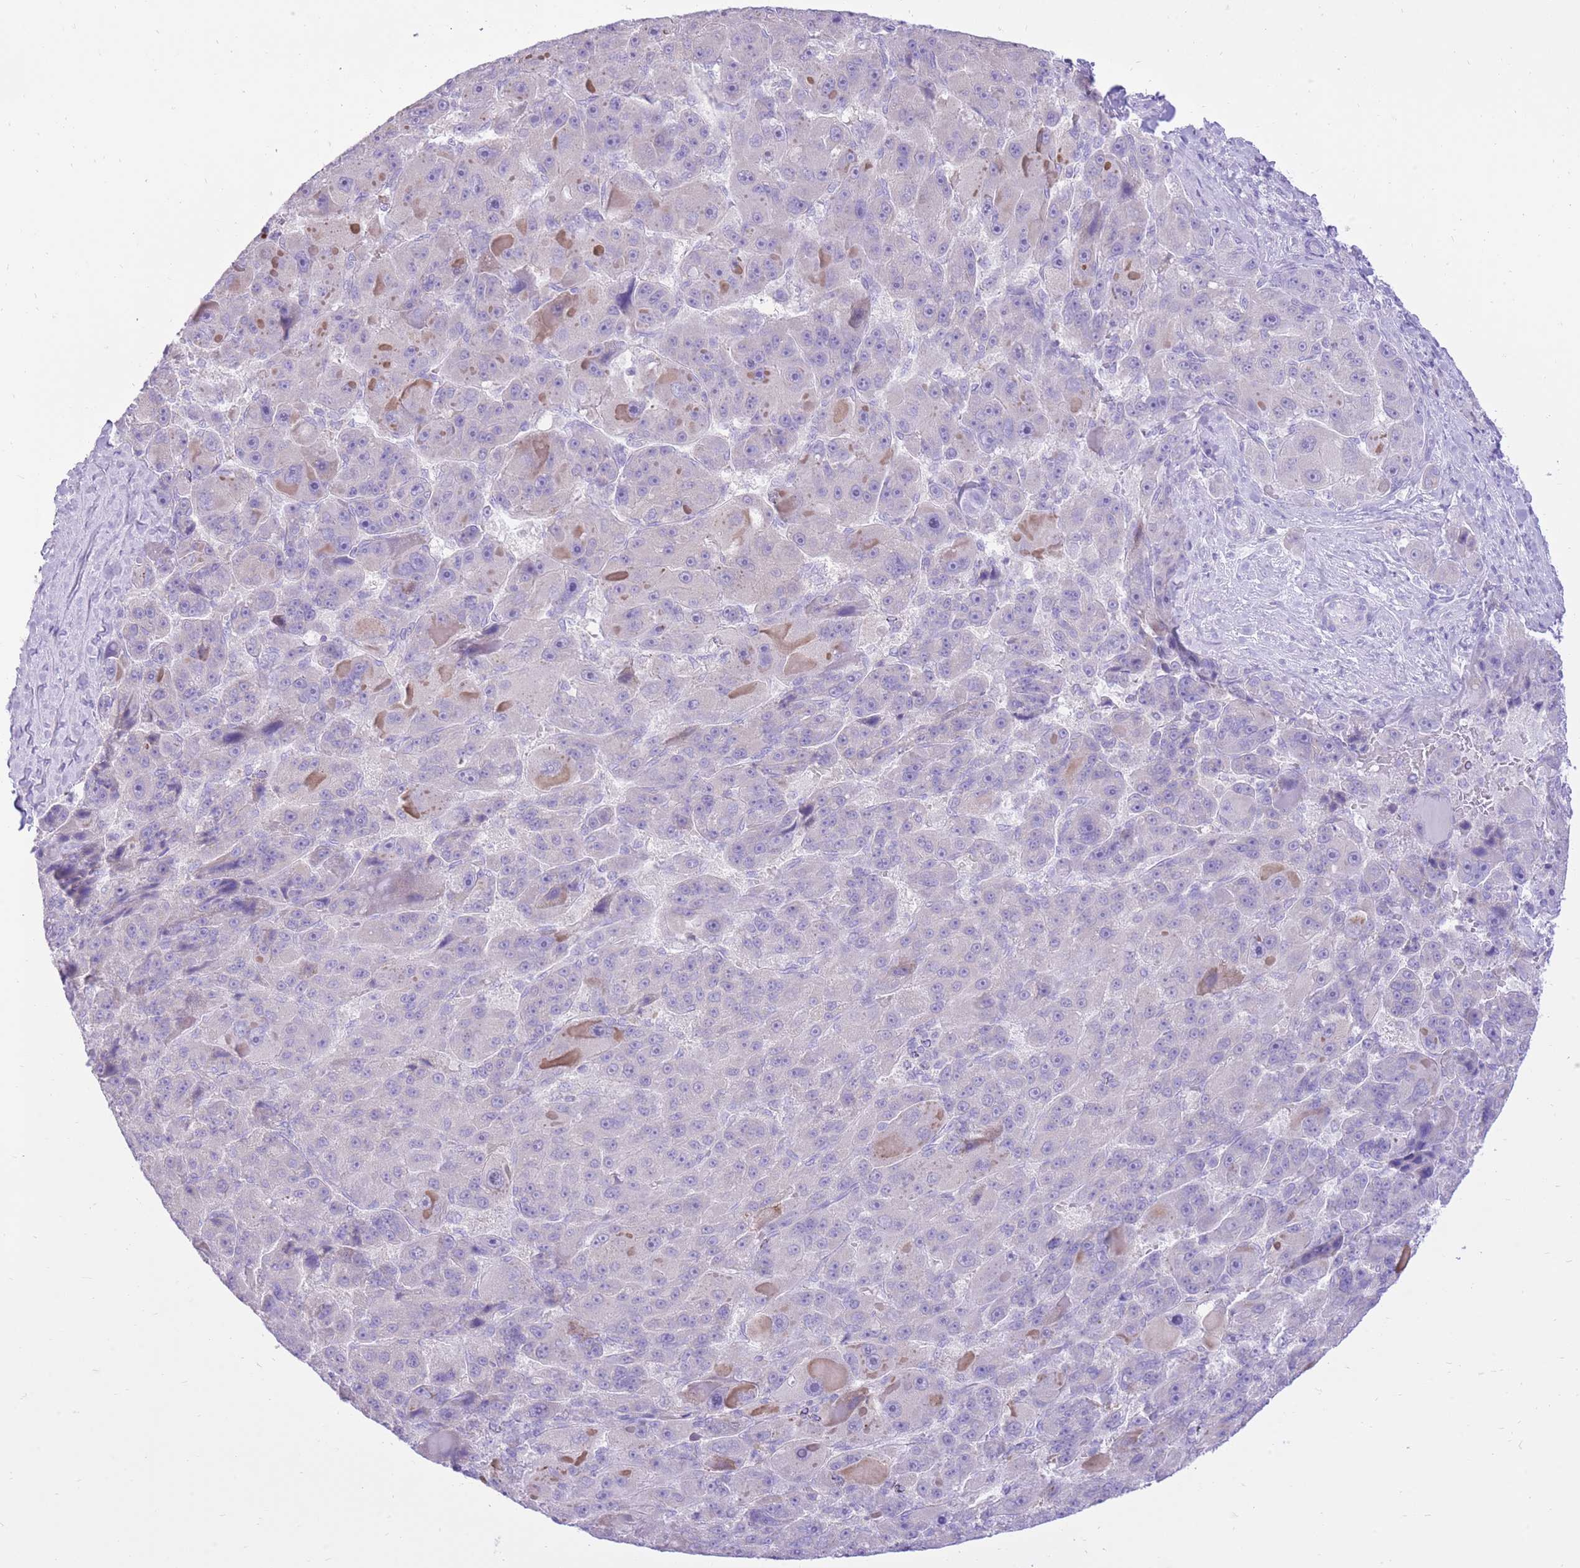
{"staining": {"intensity": "negative", "quantity": "none", "location": "none"}, "tissue": "liver cancer", "cell_type": "Tumor cells", "image_type": "cancer", "snomed": [{"axis": "morphology", "description": "Carcinoma, Hepatocellular, NOS"}, {"axis": "topography", "description": "Liver"}], "caption": "The histopathology image reveals no staining of tumor cells in liver cancer (hepatocellular carcinoma).", "gene": "SLC4A4", "patient": {"sex": "male", "age": 76}}